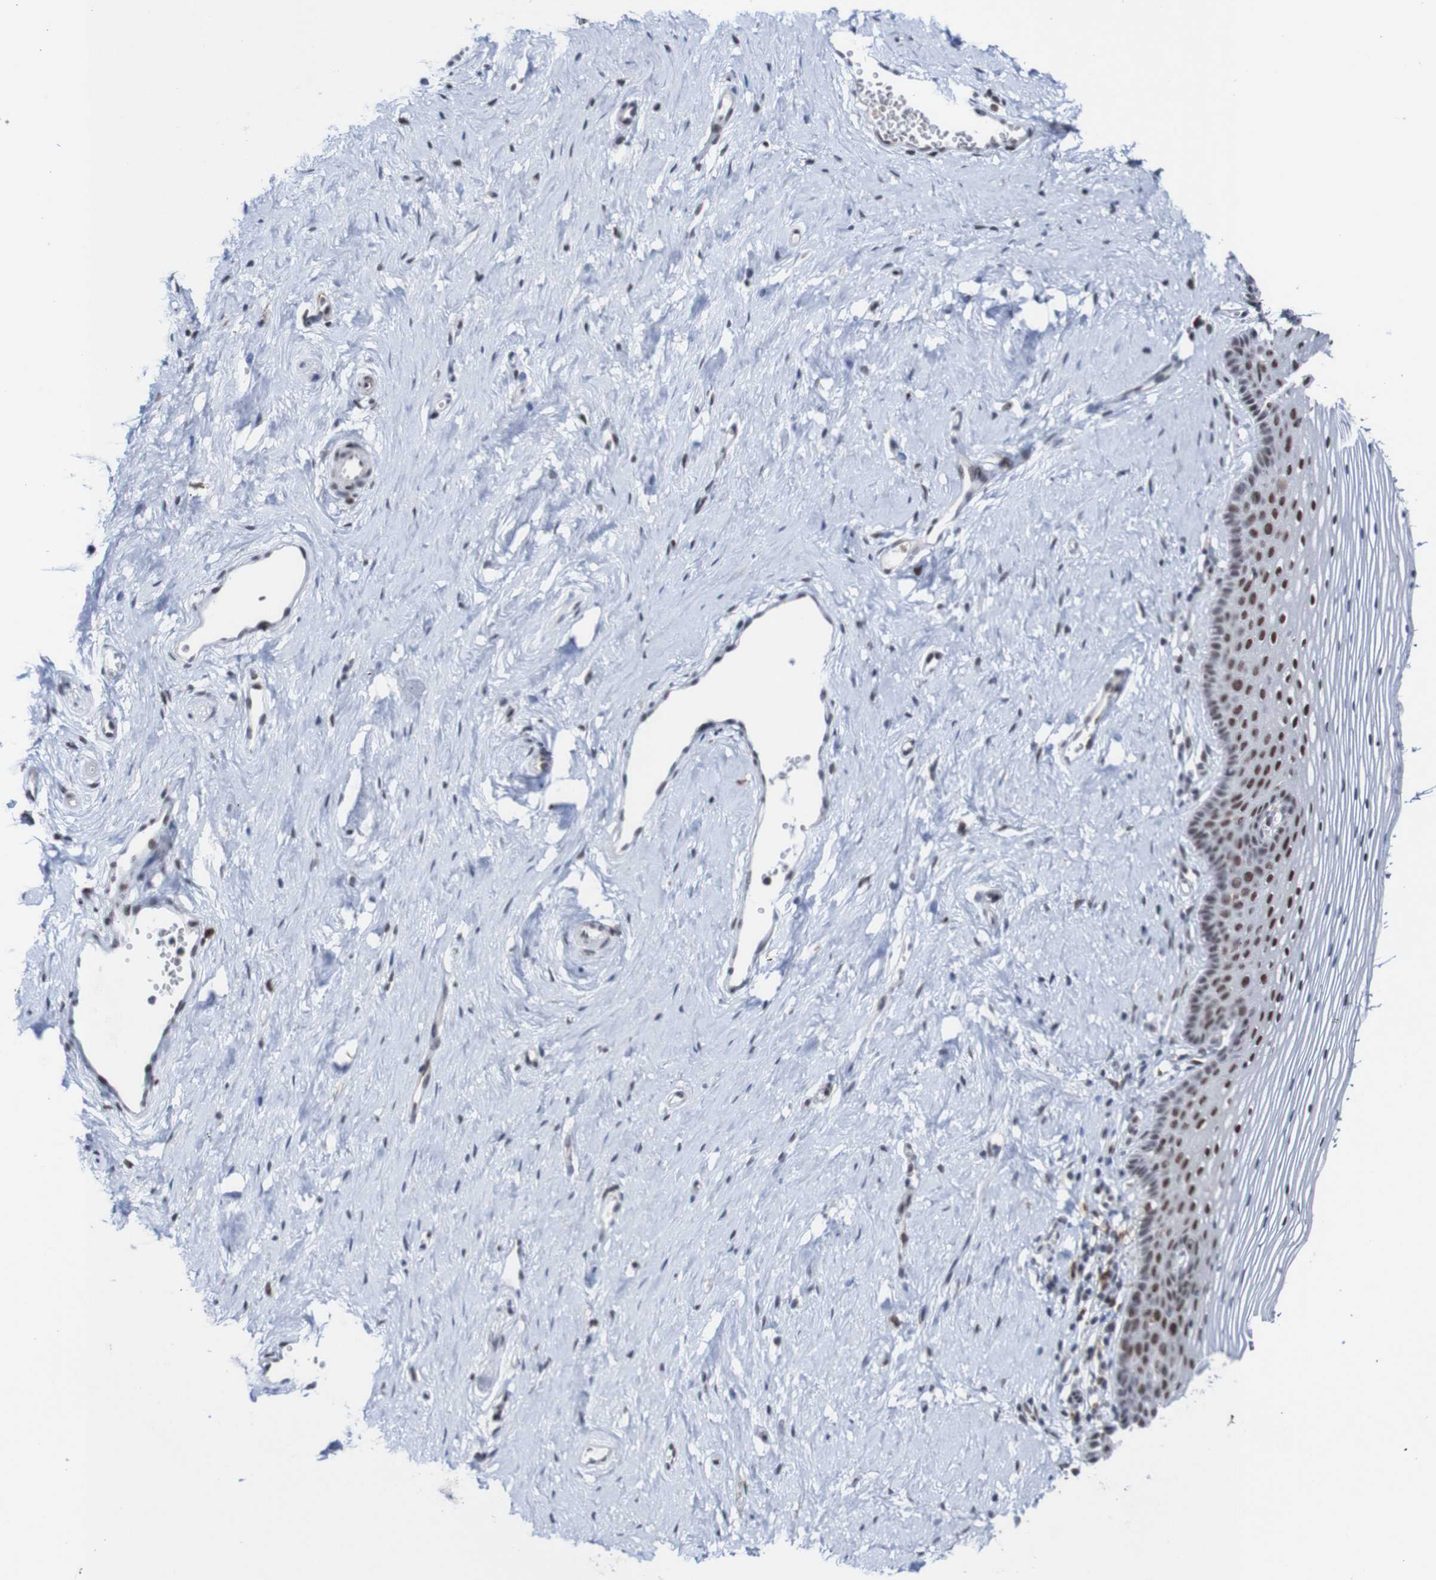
{"staining": {"intensity": "moderate", "quantity": "25%-75%", "location": "nuclear"}, "tissue": "vagina", "cell_type": "Squamous epithelial cells", "image_type": "normal", "snomed": [{"axis": "morphology", "description": "Normal tissue, NOS"}, {"axis": "topography", "description": "Vagina"}], "caption": "Immunohistochemical staining of benign human vagina displays medium levels of moderate nuclear staining in approximately 25%-75% of squamous epithelial cells. (brown staining indicates protein expression, while blue staining denotes nuclei).", "gene": "CDC5L", "patient": {"sex": "female", "age": 32}}